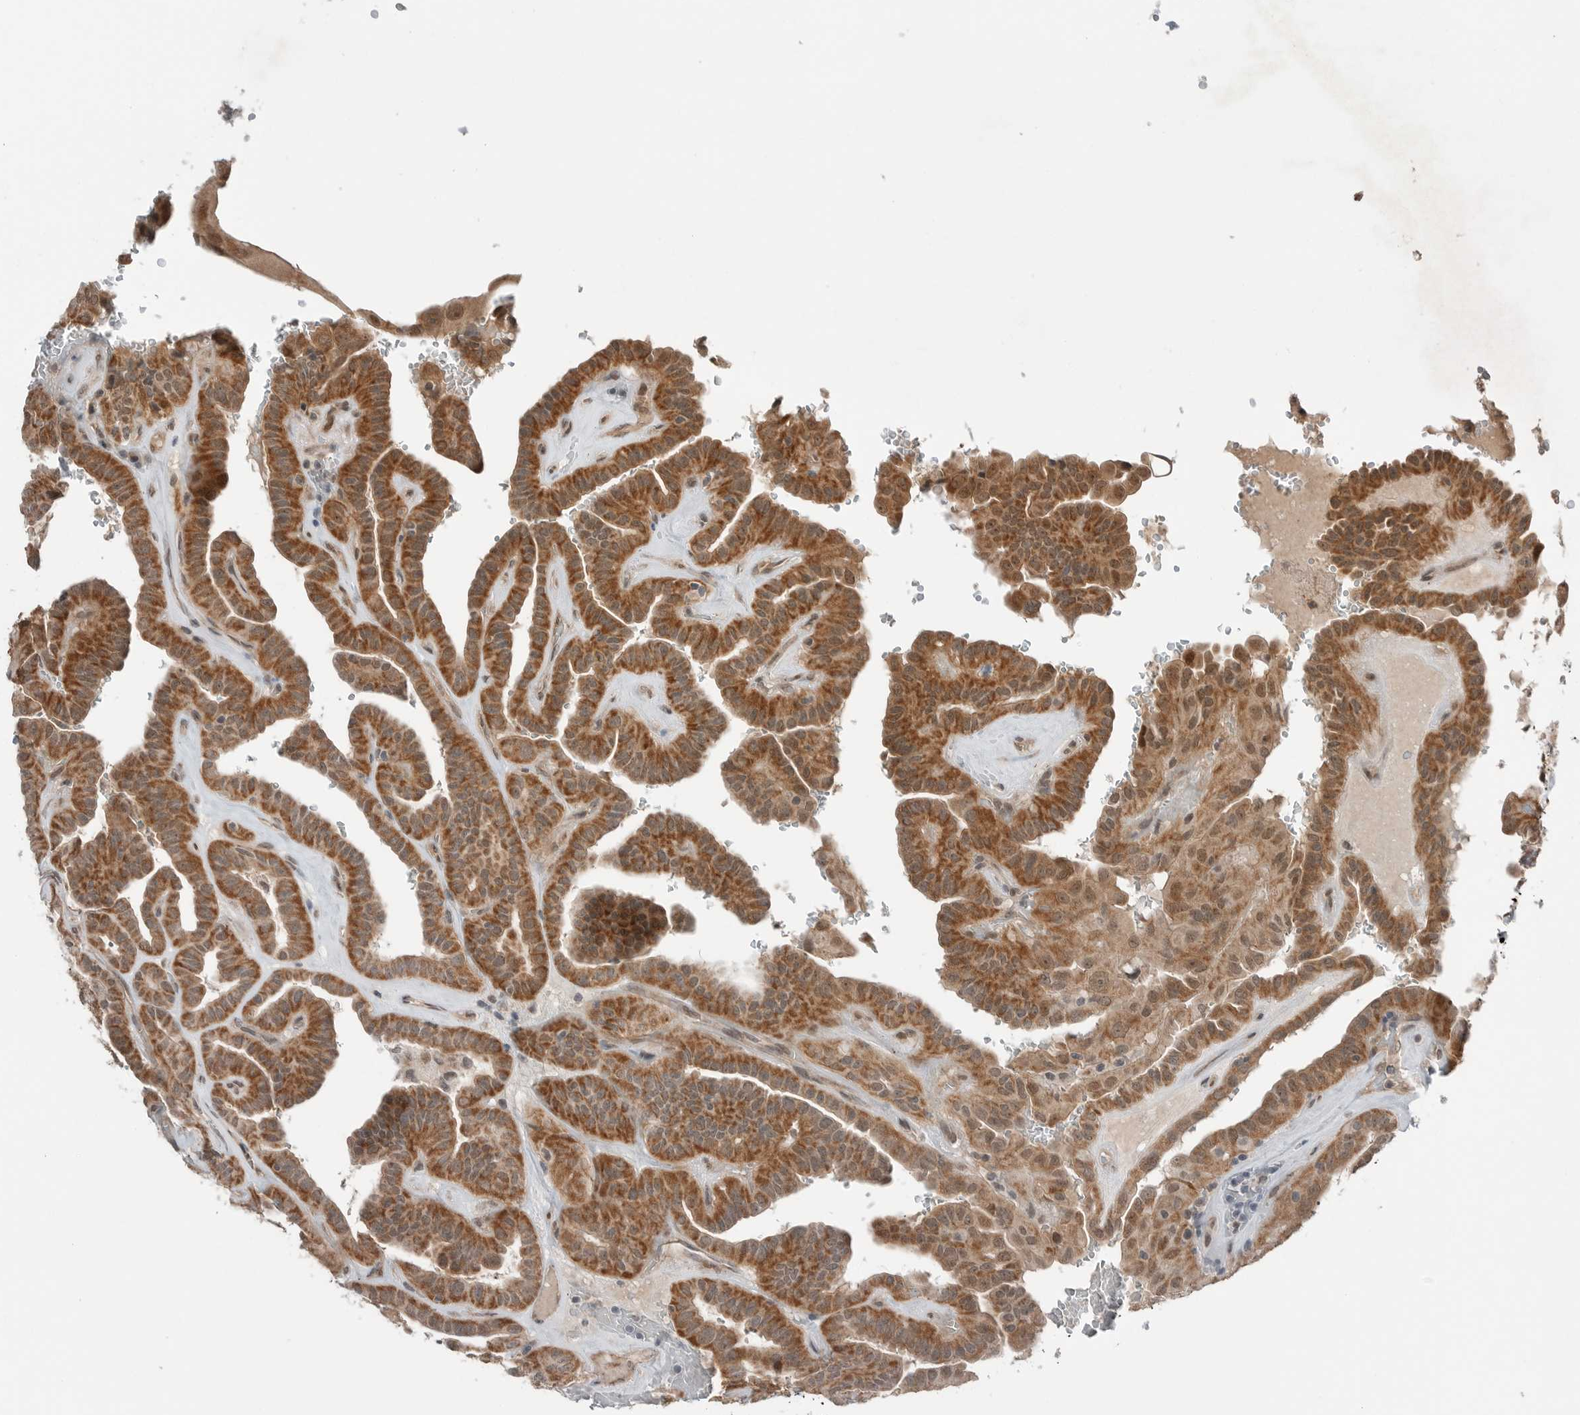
{"staining": {"intensity": "strong", "quantity": ">75%", "location": "cytoplasmic/membranous,nuclear"}, "tissue": "thyroid cancer", "cell_type": "Tumor cells", "image_type": "cancer", "snomed": [{"axis": "morphology", "description": "Papillary adenocarcinoma, NOS"}, {"axis": "topography", "description": "Thyroid gland"}], "caption": "DAB immunohistochemical staining of thyroid cancer (papillary adenocarcinoma) demonstrates strong cytoplasmic/membranous and nuclear protein expression in about >75% of tumor cells. (brown staining indicates protein expression, while blue staining denotes nuclei).", "gene": "NTAQ1", "patient": {"sex": "male", "age": 77}}